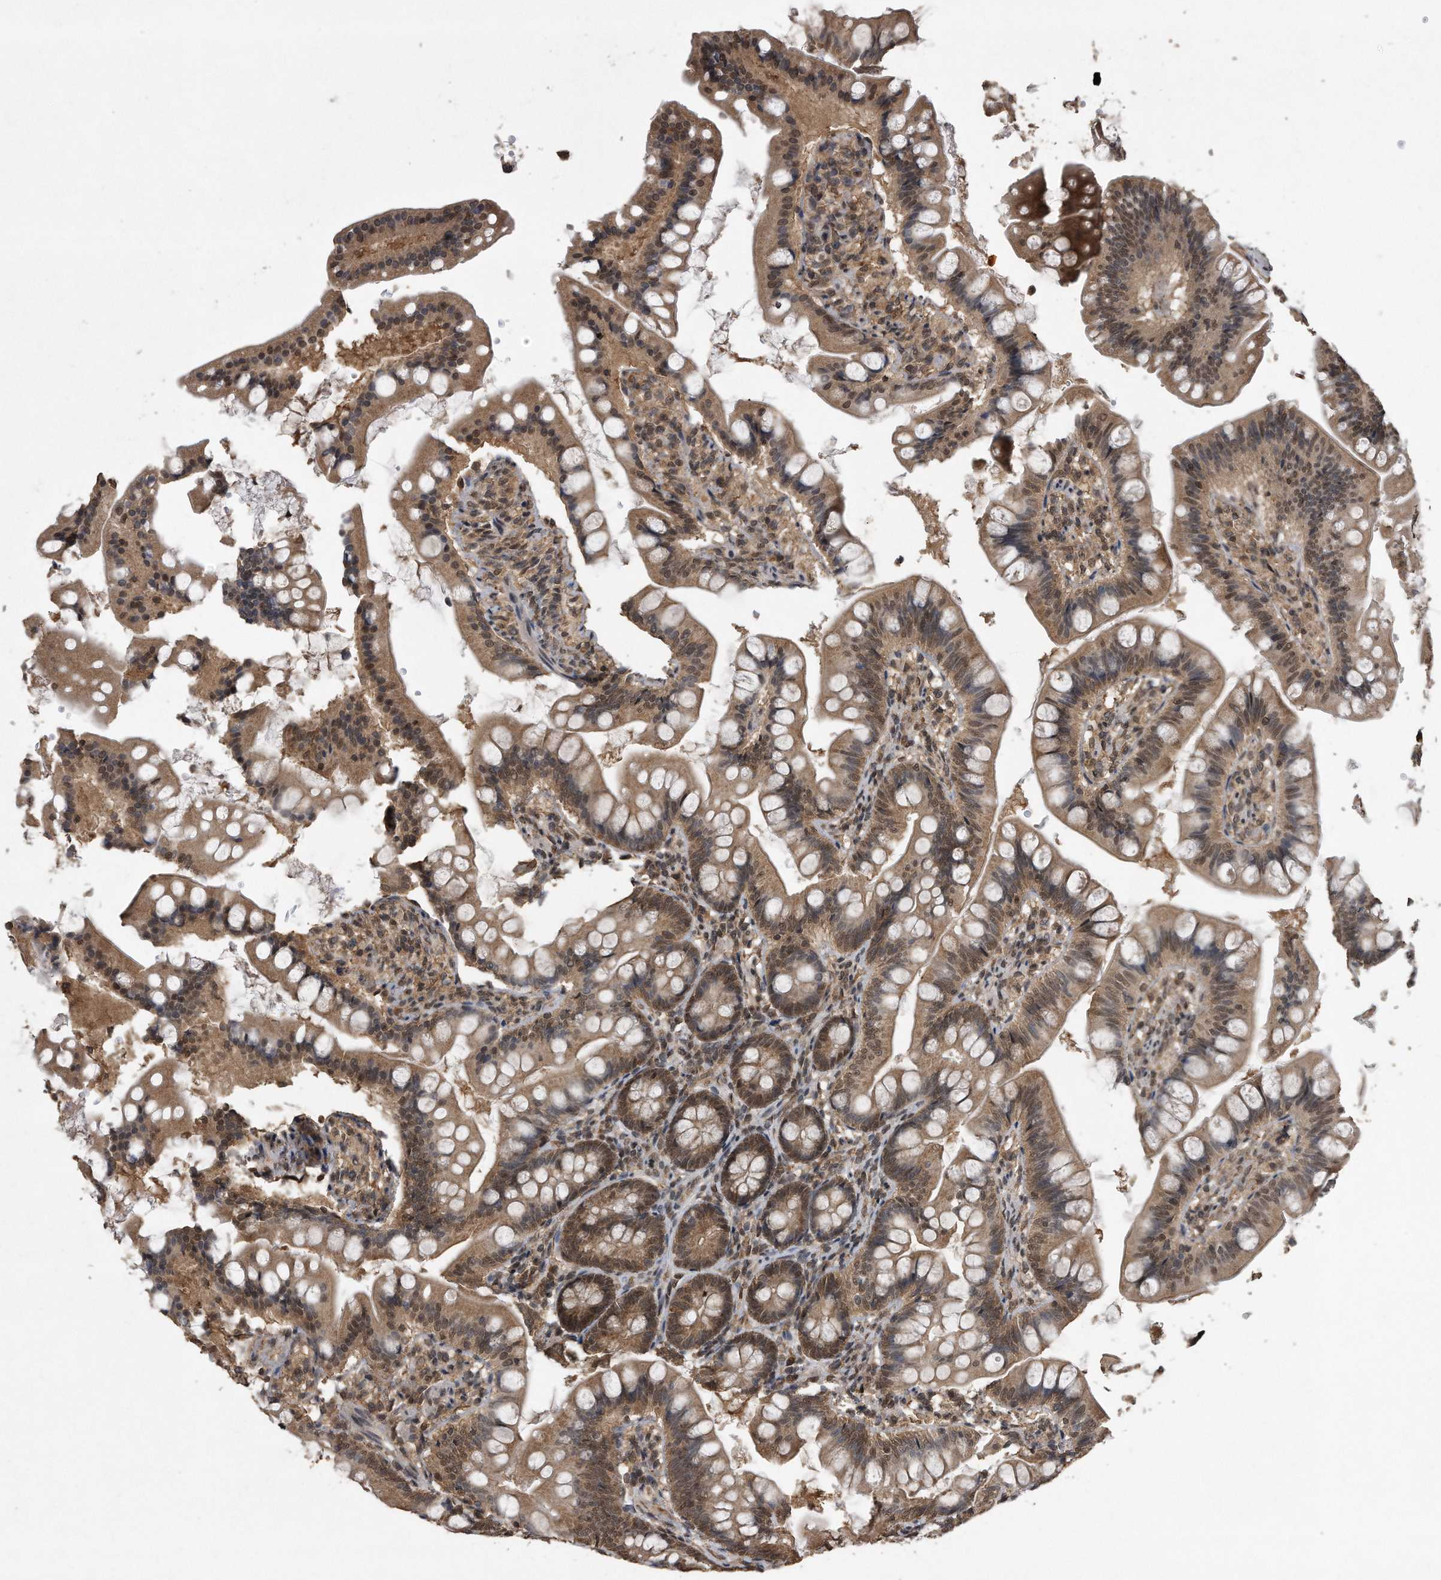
{"staining": {"intensity": "moderate", "quantity": ">75%", "location": "cytoplasmic/membranous,nuclear"}, "tissue": "small intestine", "cell_type": "Glandular cells", "image_type": "normal", "snomed": [{"axis": "morphology", "description": "Normal tissue, NOS"}, {"axis": "topography", "description": "Small intestine"}], "caption": "This is an image of immunohistochemistry (IHC) staining of normal small intestine, which shows moderate positivity in the cytoplasmic/membranous,nuclear of glandular cells.", "gene": "CRYZL1", "patient": {"sex": "male", "age": 7}}